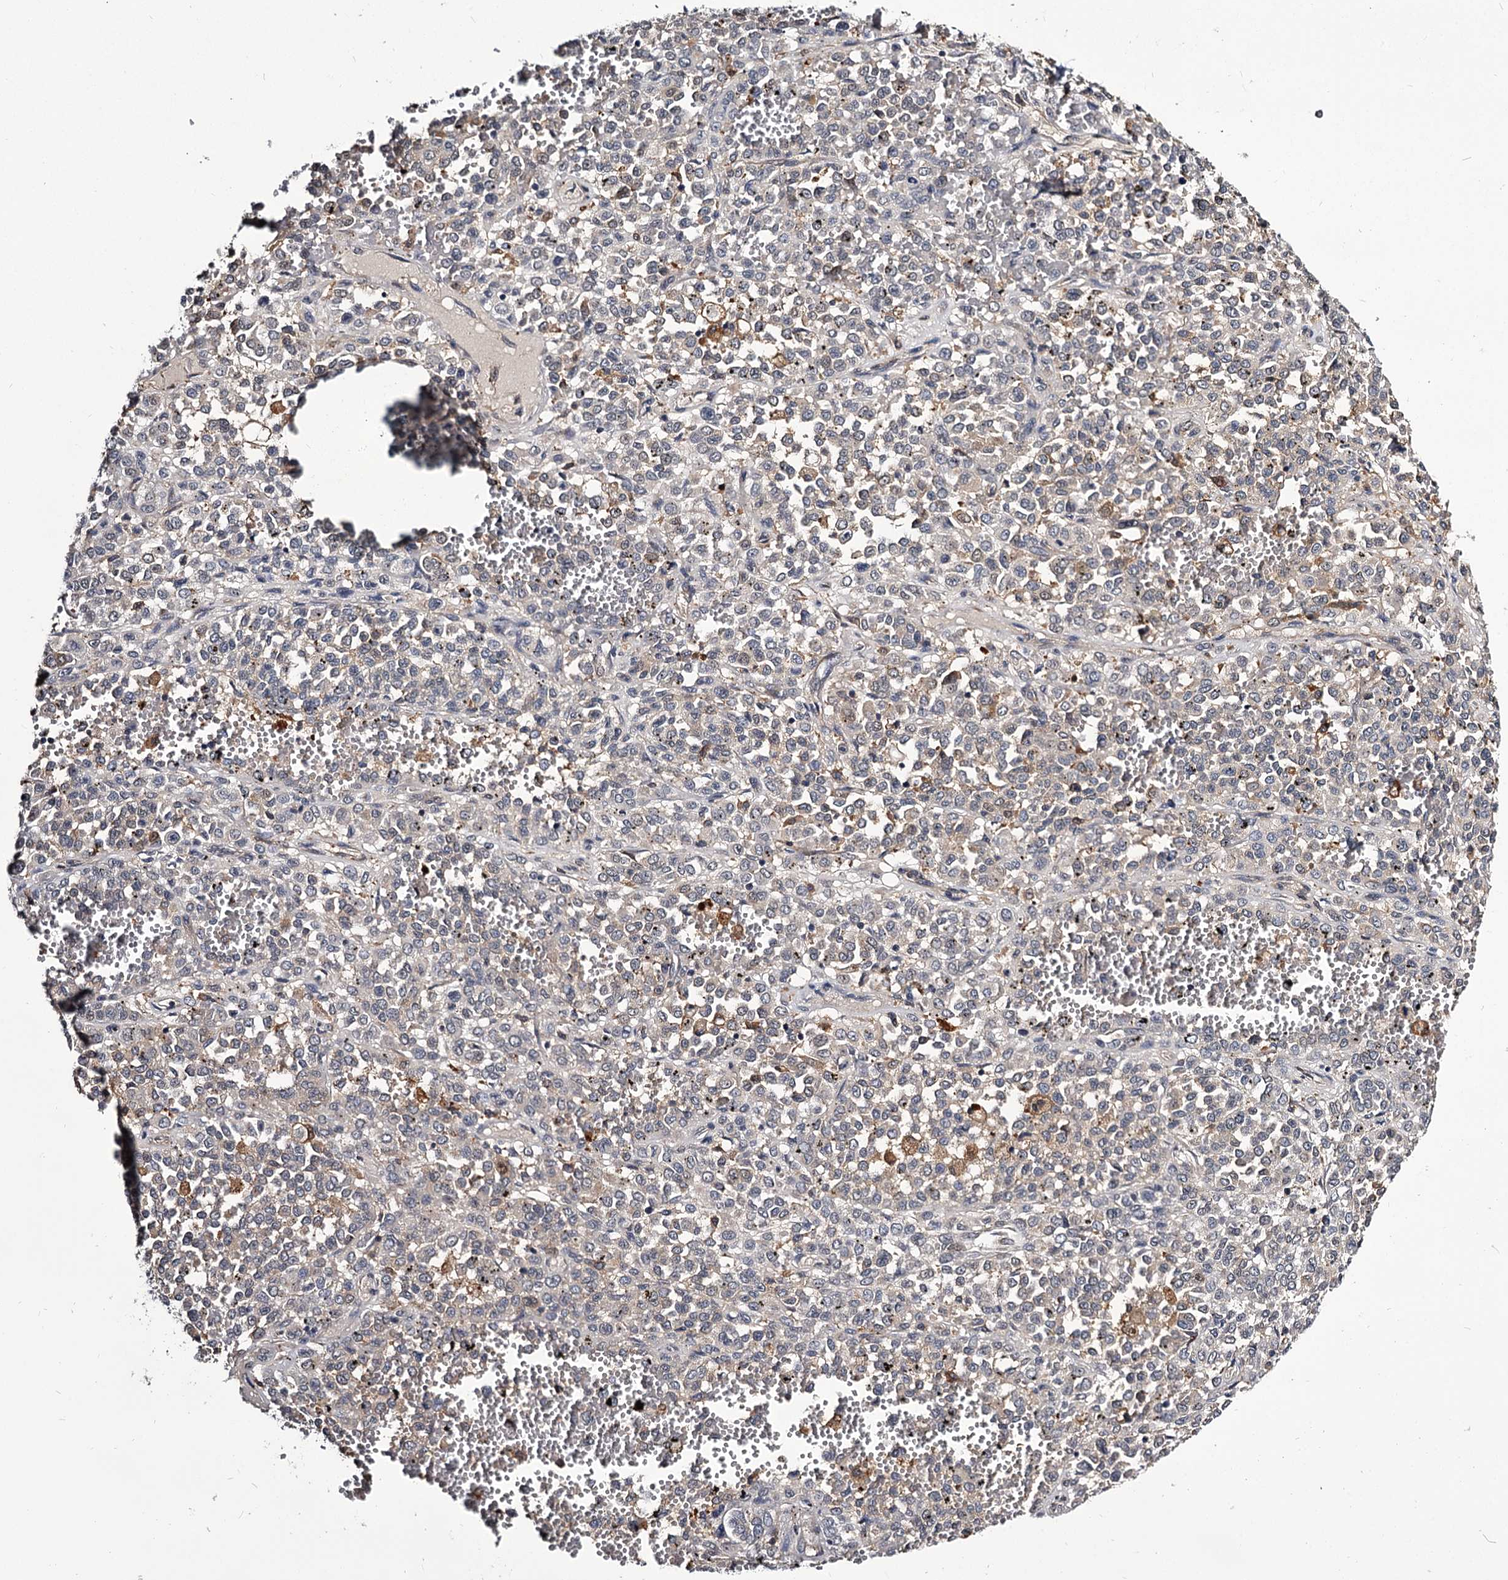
{"staining": {"intensity": "weak", "quantity": "<25%", "location": "cytoplasmic/membranous"}, "tissue": "melanoma", "cell_type": "Tumor cells", "image_type": "cancer", "snomed": [{"axis": "morphology", "description": "Malignant melanoma, Metastatic site"}, {"axis": "topography", "description": "Pancreas"}], "caption": "Human malignant melanoma (metastatic site) stained for a protein using immunohistochemistry displays no positivity in tumor cells.", "gene": "GSTO1", "patient": {"sex": "female", "age": 30}}